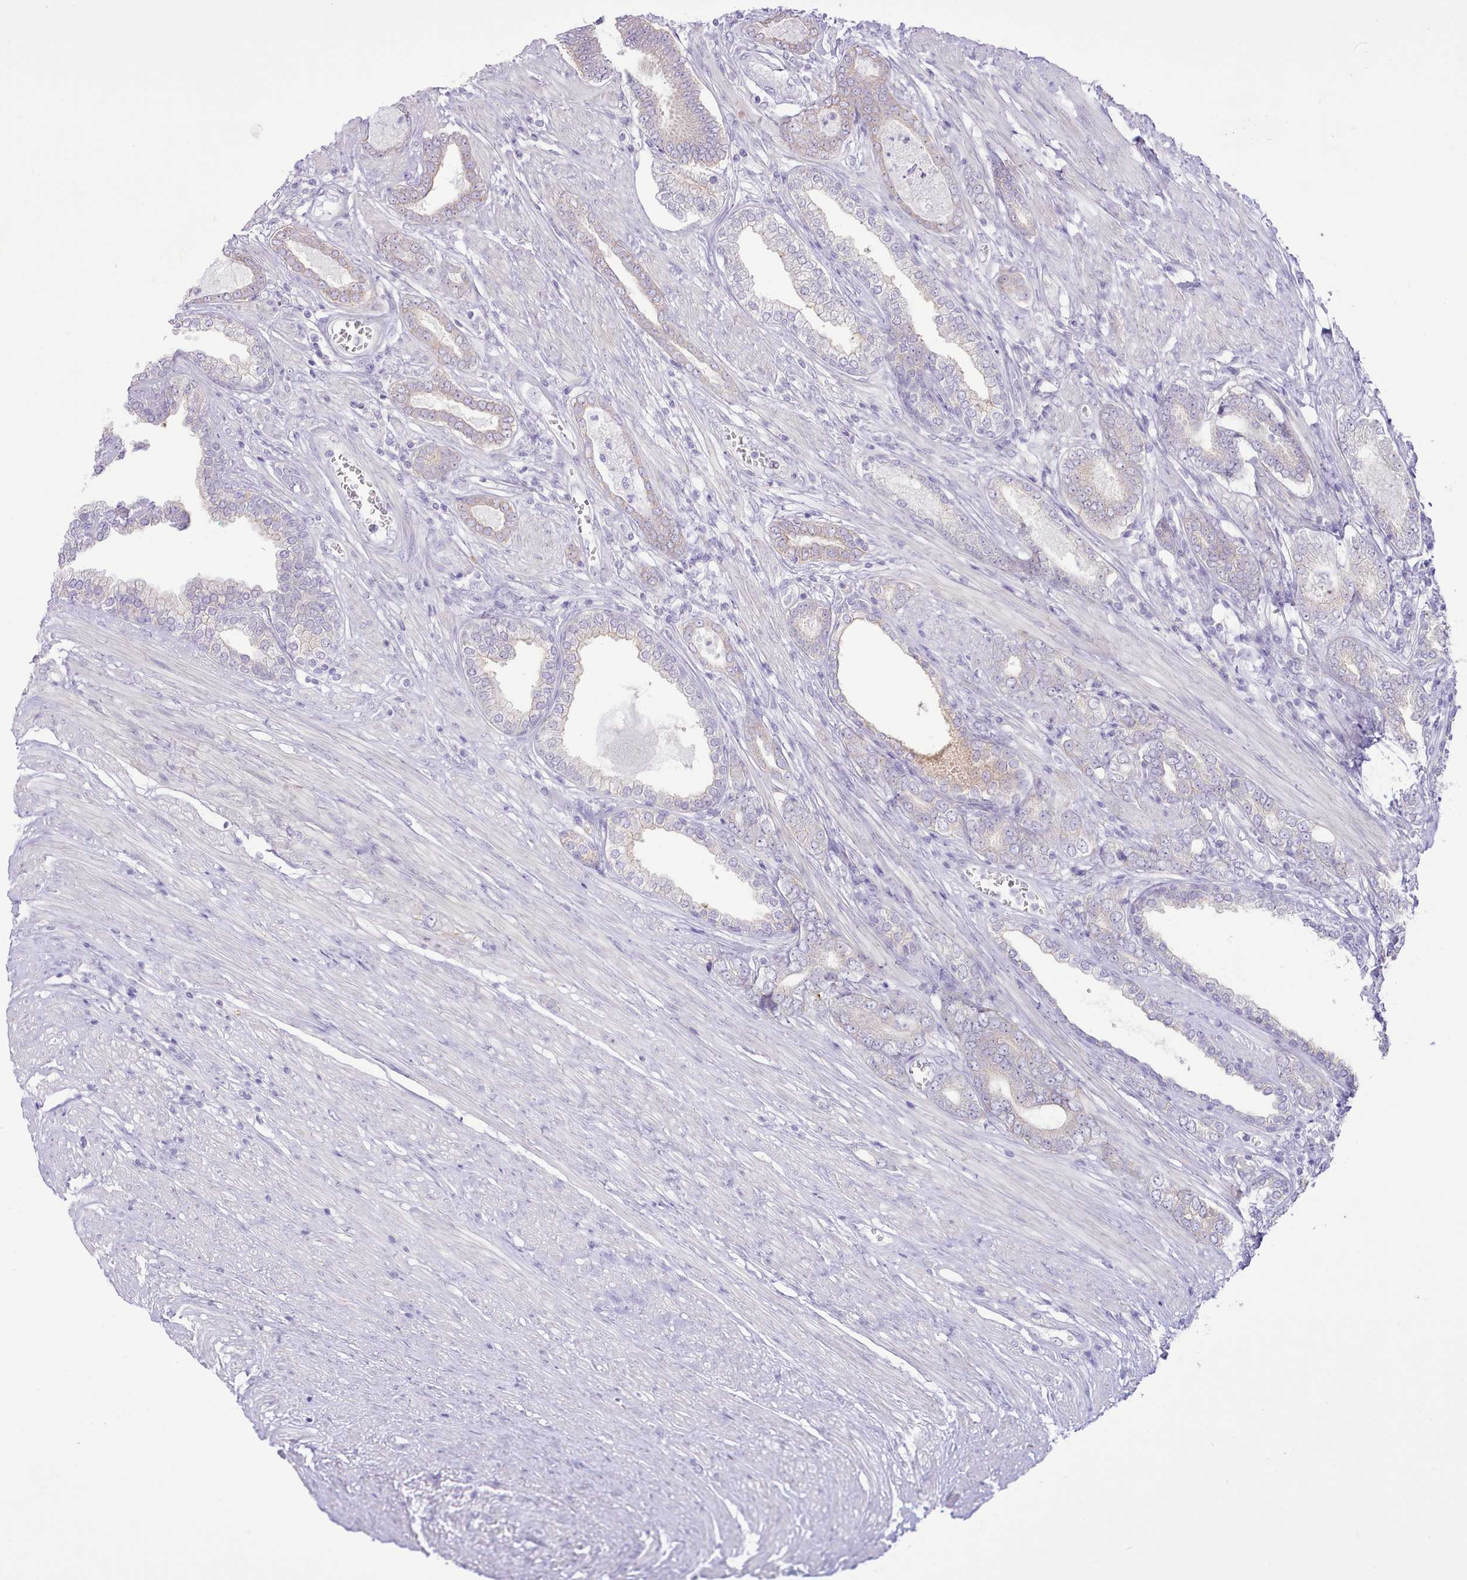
{"staining": {"intensity": "negative", "quantity": "none", "location": "none"}, "tissue": "prostate cancer", "cell_type": "Tumor cells", "image_type": "cancer", "snomed": [{"axis": "morphology", "description": "Adenocarcinoma, NOS"}, {"axis": "topography", "description": "Prostate and seminal vesicle, NOS"}], "caption": "A histopathology image of human prostate cancer is negative for staining in tumor cells.", "gene": "MDFI", "patient": {"sex": "male", "age": 76}}